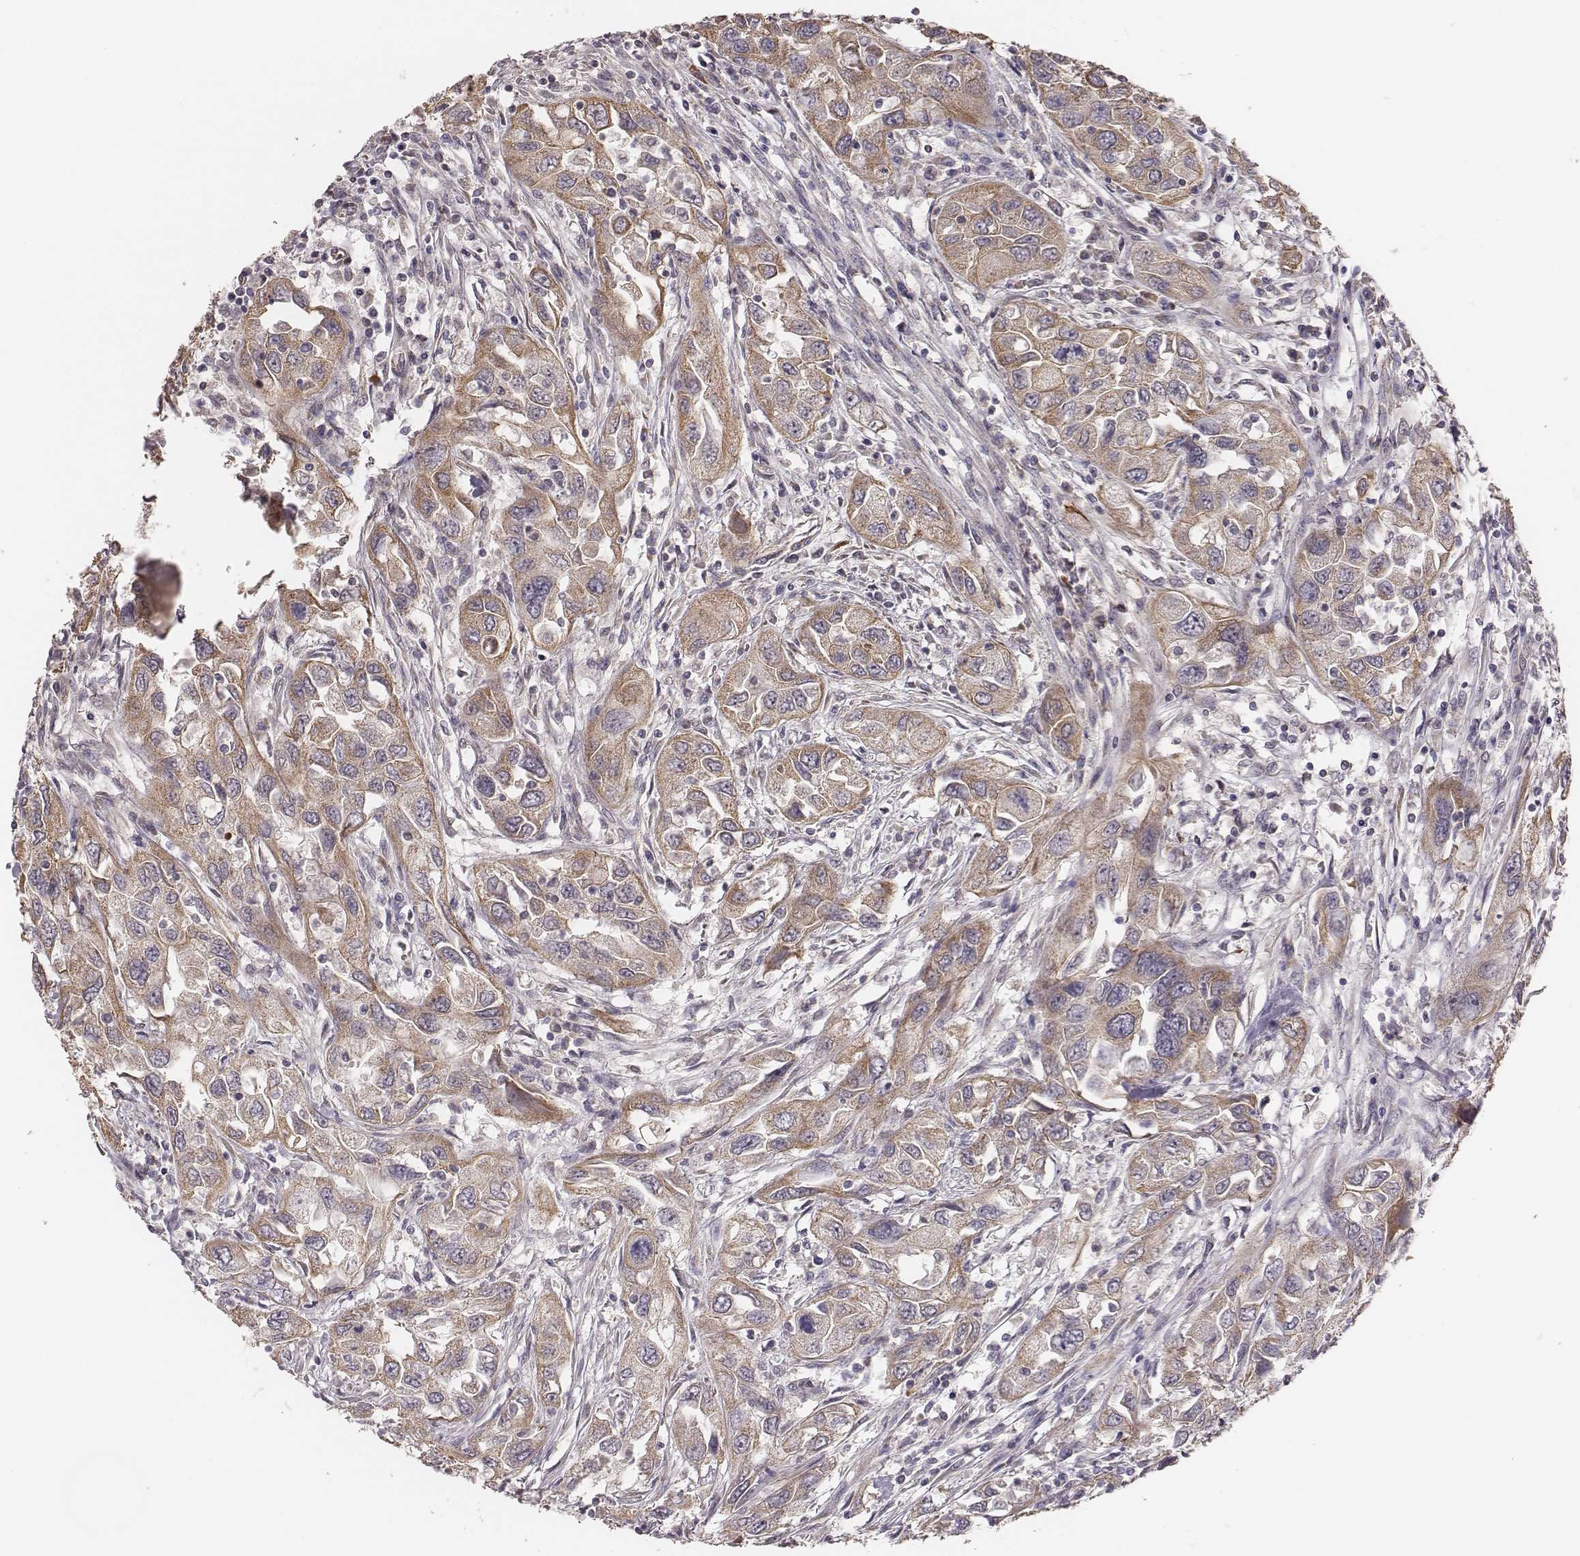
{"staining": {"intensity": "weak", "quantity": ">75%", "location": "cytoplasmic/membranous"}, "tissue": "urothelial cancer", "cell_type": "Tumor cells", "image_type": "cancer", "snomed": [{"axis": "morphology", "description": "Urothelial carcinoma, High grade"}, {"axis": "topography", "description": "Urinary bladder"}], "caption": "This histopathology image reveals urothelial cancer stained with immunohistochemistry (IHC) to label a protein in brown. The cytoplasmic/membranous of tumor cells show weak positivity for the protein. Nuclei are counter-stained blue.", "gene": "HAVCR1", "patient": {"sex": "male", "age": 76}}